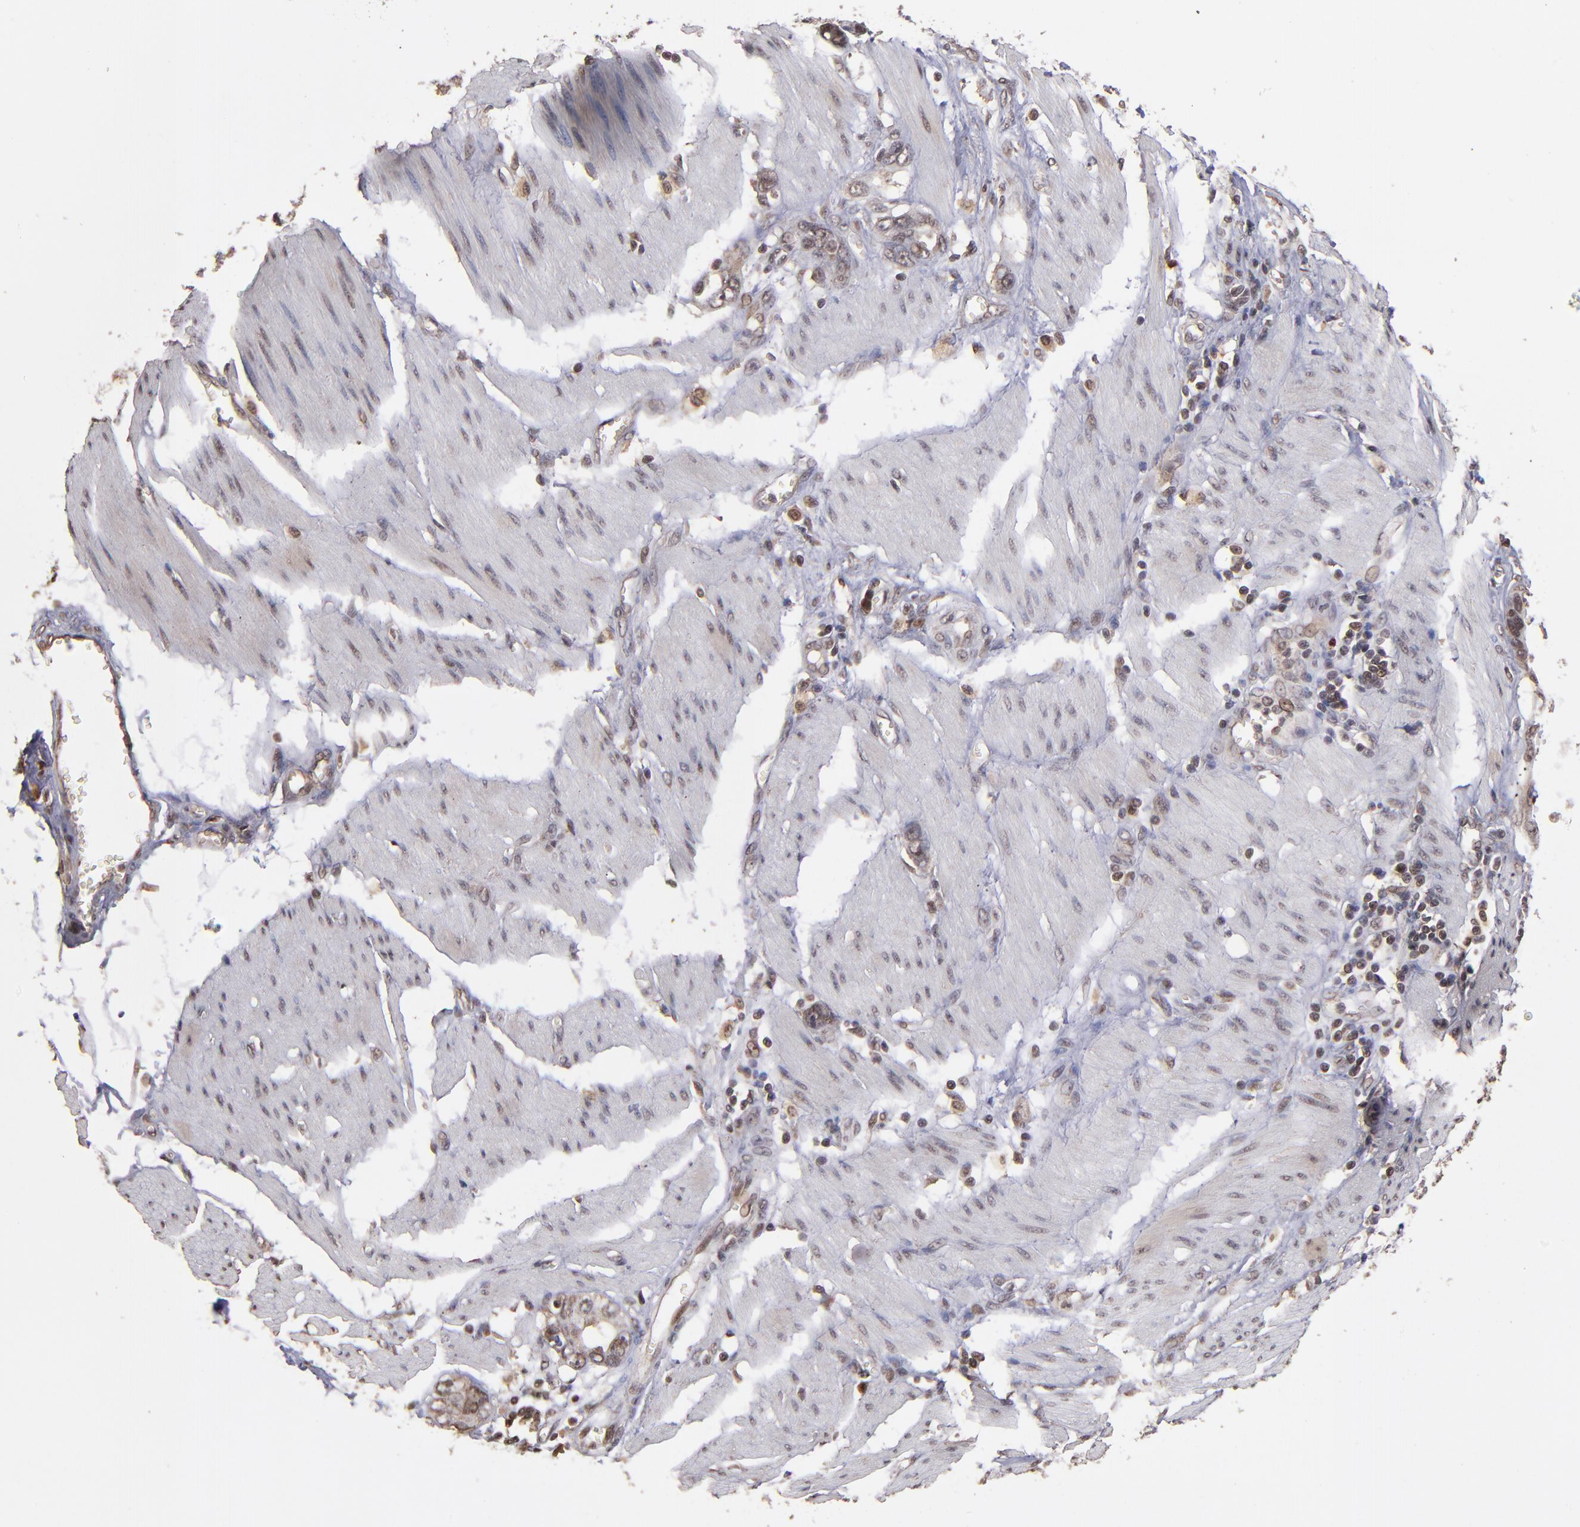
{"staining": {"intensity": "moderate", "quantity": ">75%", "location": "cytoplasmic/membranous"}, "tissue": "stomach cancer", "cell_type": "Tumor cells", "image_type": "cancer", "snomed": [{"axis": "morphology", "description": "Adenocarcinoma, NOS"}, {"axis": "topography", "description": "Stomach"}], "caption": "Immunohistochemistry (DAB) staining of human stomach cancer shows moderate cytoplasmic/membranous protein expression in approximately >75% of tumor cells. Nuclei are stained in blue.", "gene": "NFE2L2", "patient": {"sex": "male", "age": 78}}